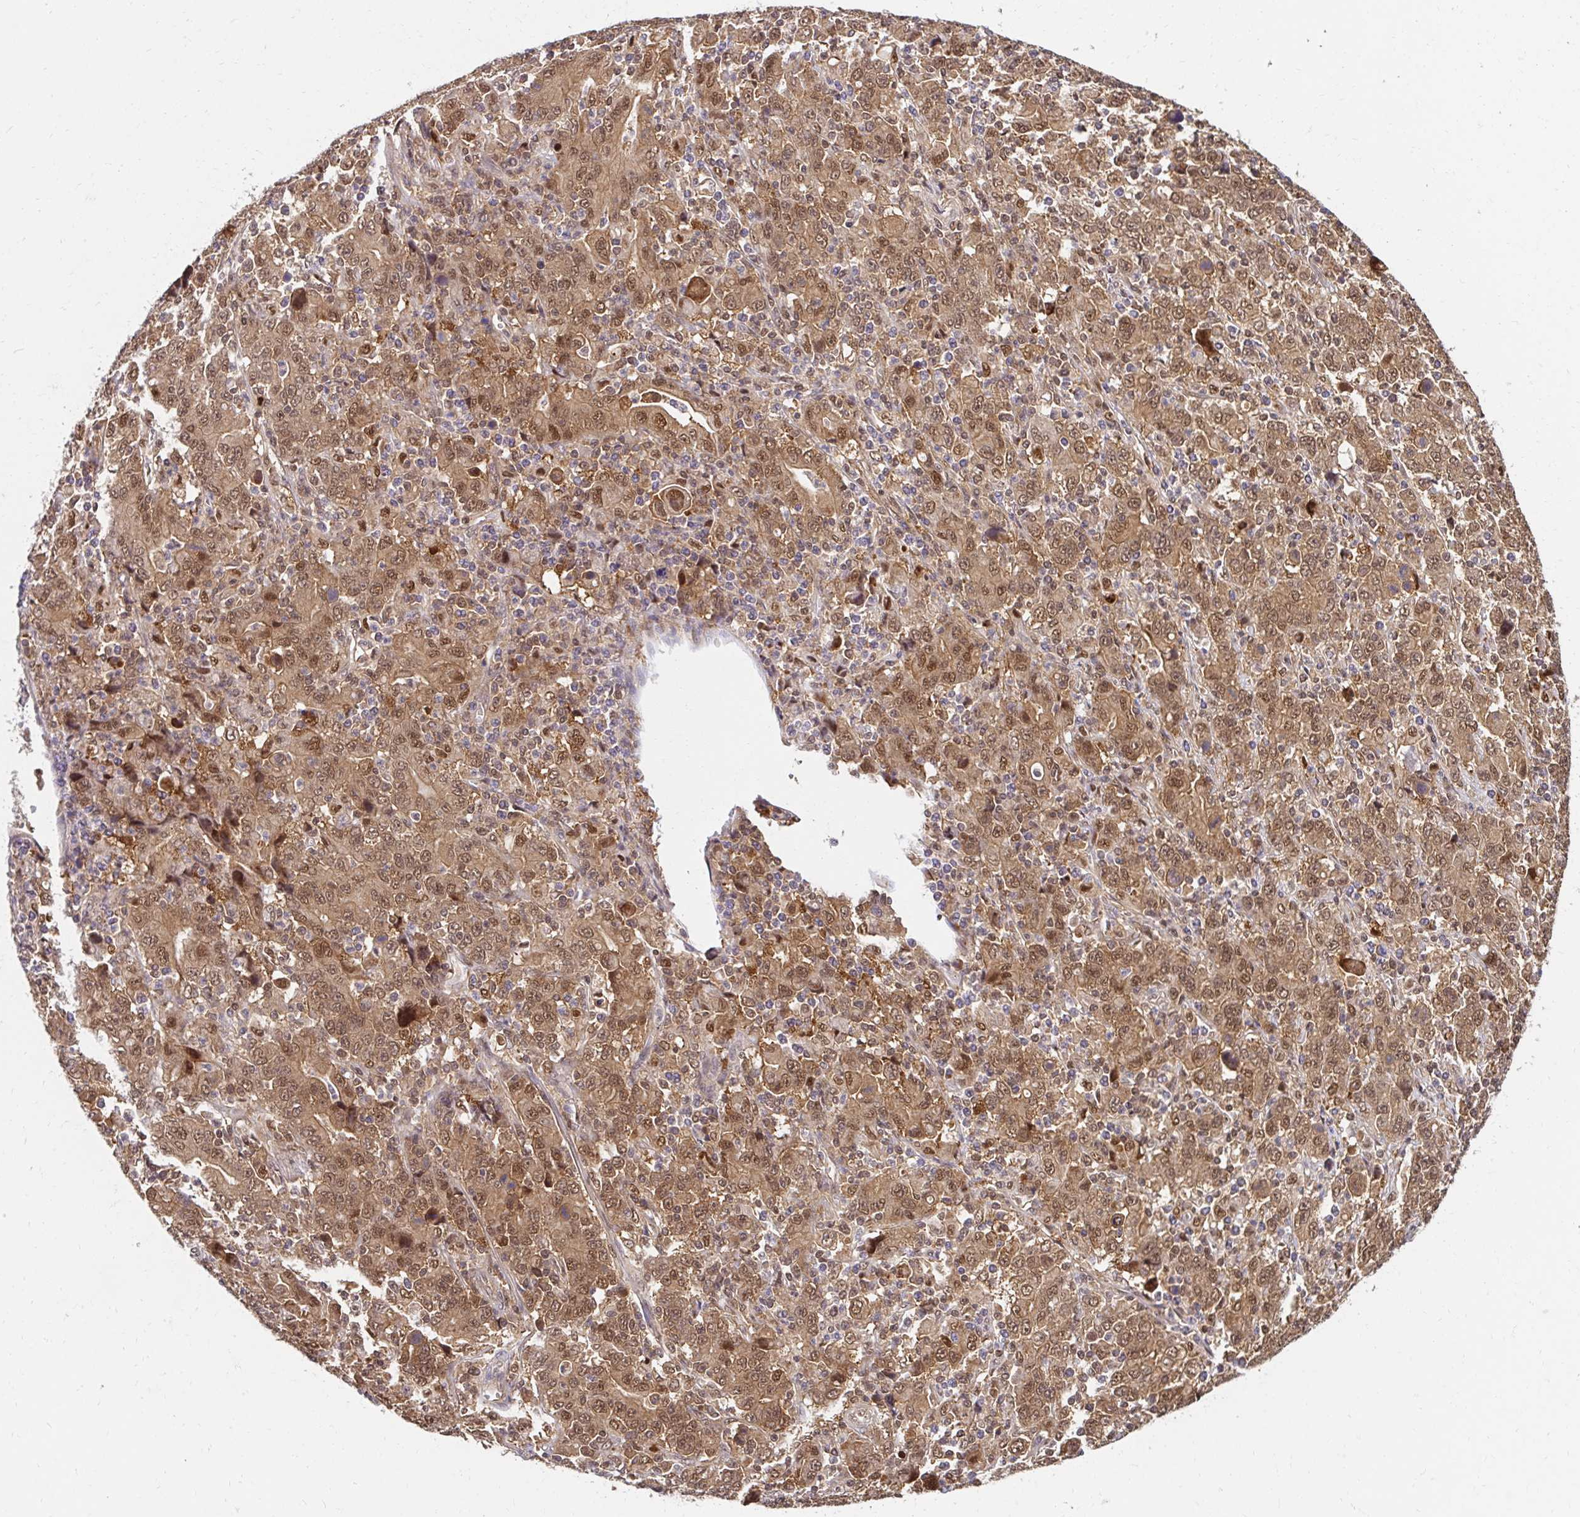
{"staining": {"intensity": "moderate", "quantity": ">75%", "location": "cytoplasmic/membranous,nuclear"}, "tissue": "stomach cancer", "cell_type": "Tumor cells", "image_type": "cancer", "snomed": [{"axis": "morphology", "description": "Adenocarcinoma, NOS"}, {"axis": "topography", "description": "Stomach, upper"}], "caption": "Stomach adenocarcinoma was stained to show a protein in brown. There is medium levels of moderate cytoplasmic/membranous and nuclear expression in about >75% of tumor cells. (DAB = brown stain, brightfield microscopy at high magnification).", "gene": "PSMA4", "patient": {"sex": "male", "age": 69}}